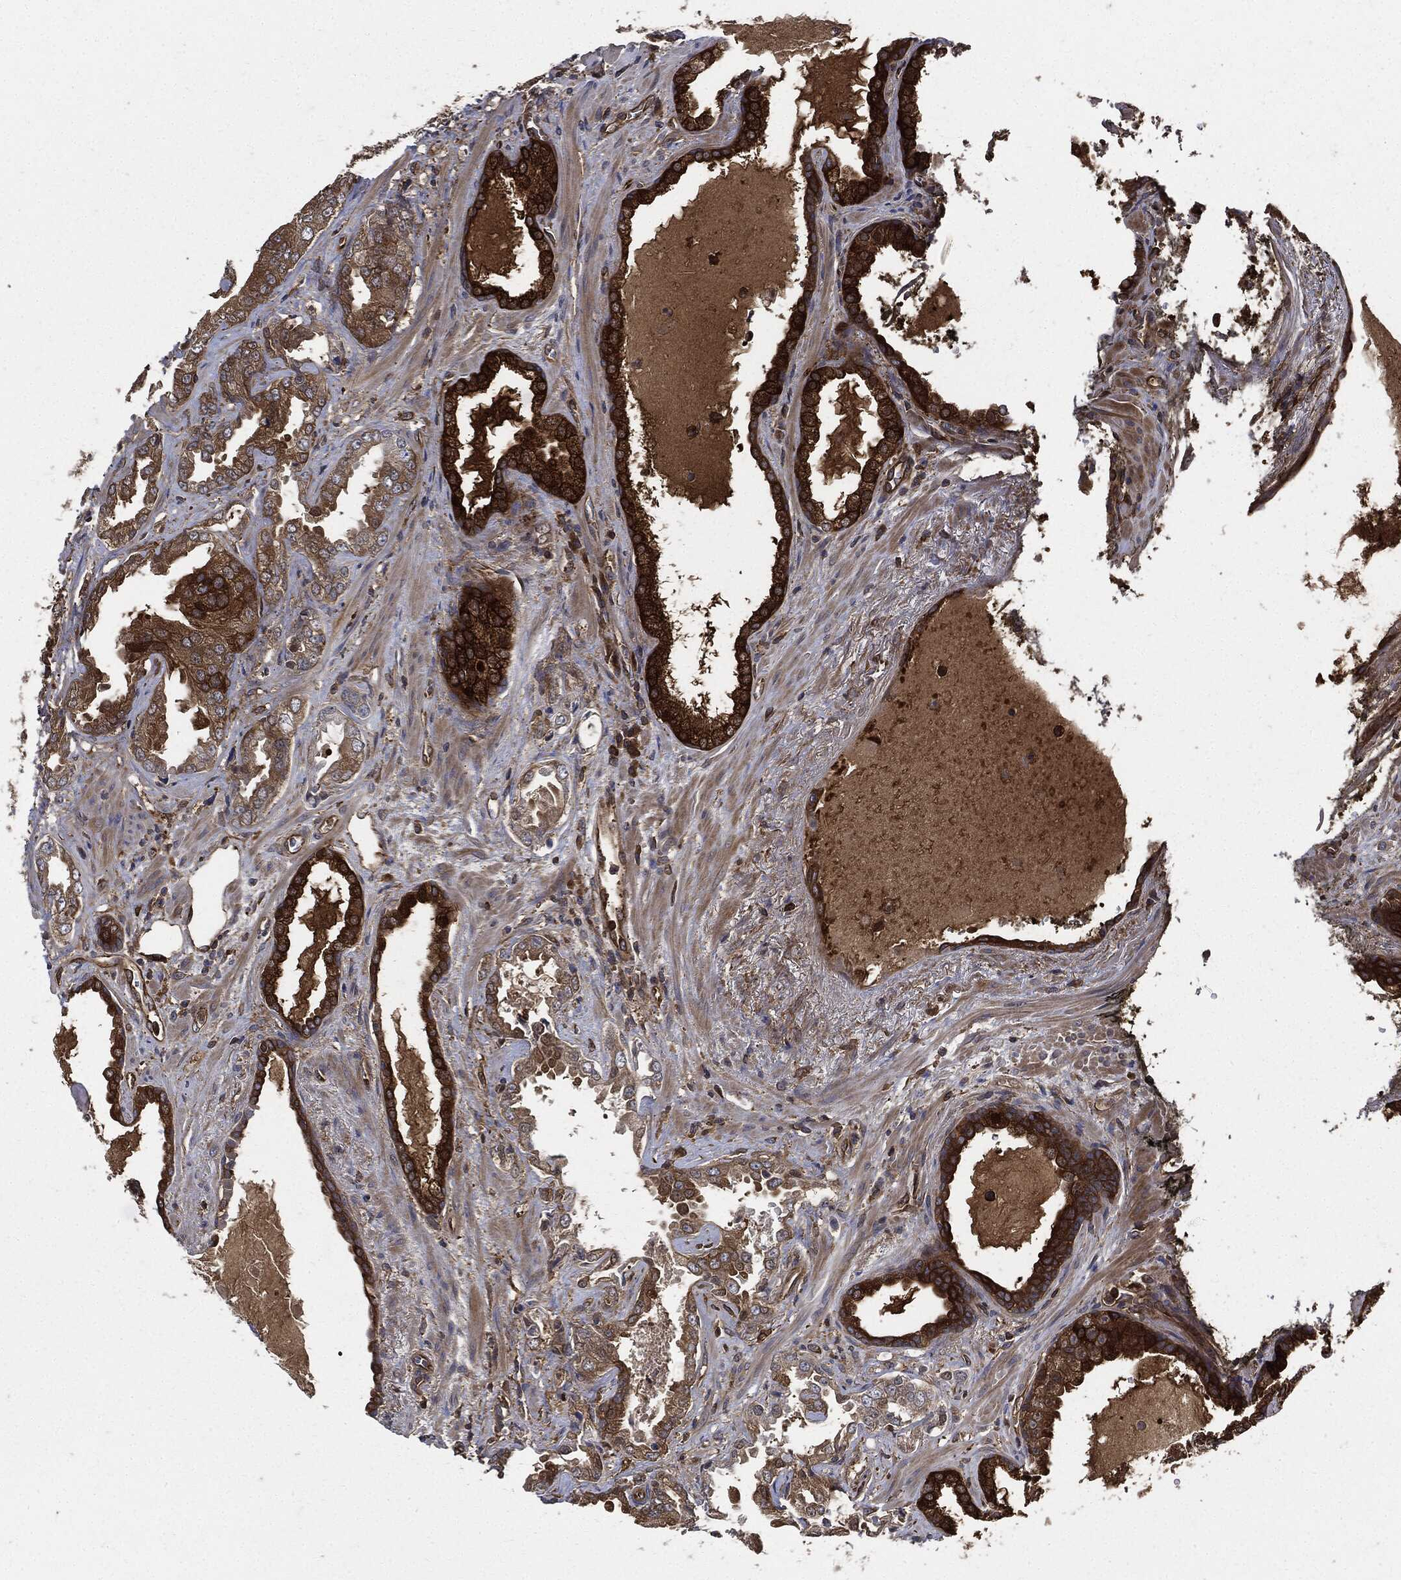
{"staining": {"intensity": "strong", "quantity": ">75%", "location": "cytoplasmic/membranous"}, "tissue": "prostate cancer", "cell_type": "Tumor cells", "image_type": "cancer", "snomed": [{"axis": "morphology", "description": "Adenocarcinoma, Low grade"}, {"axis": "topography", "description": "Prostate"}], "caption": "Prostate cancer (adenocarcinoma (low-grade)) tissue shows strong cytoplasmic/membranous staining in approximately >75% of tumor cells, visualized by immunohistochemistry.", "gene": "XPNPEP1", "patient": {"sex": "male", "age": 62}}